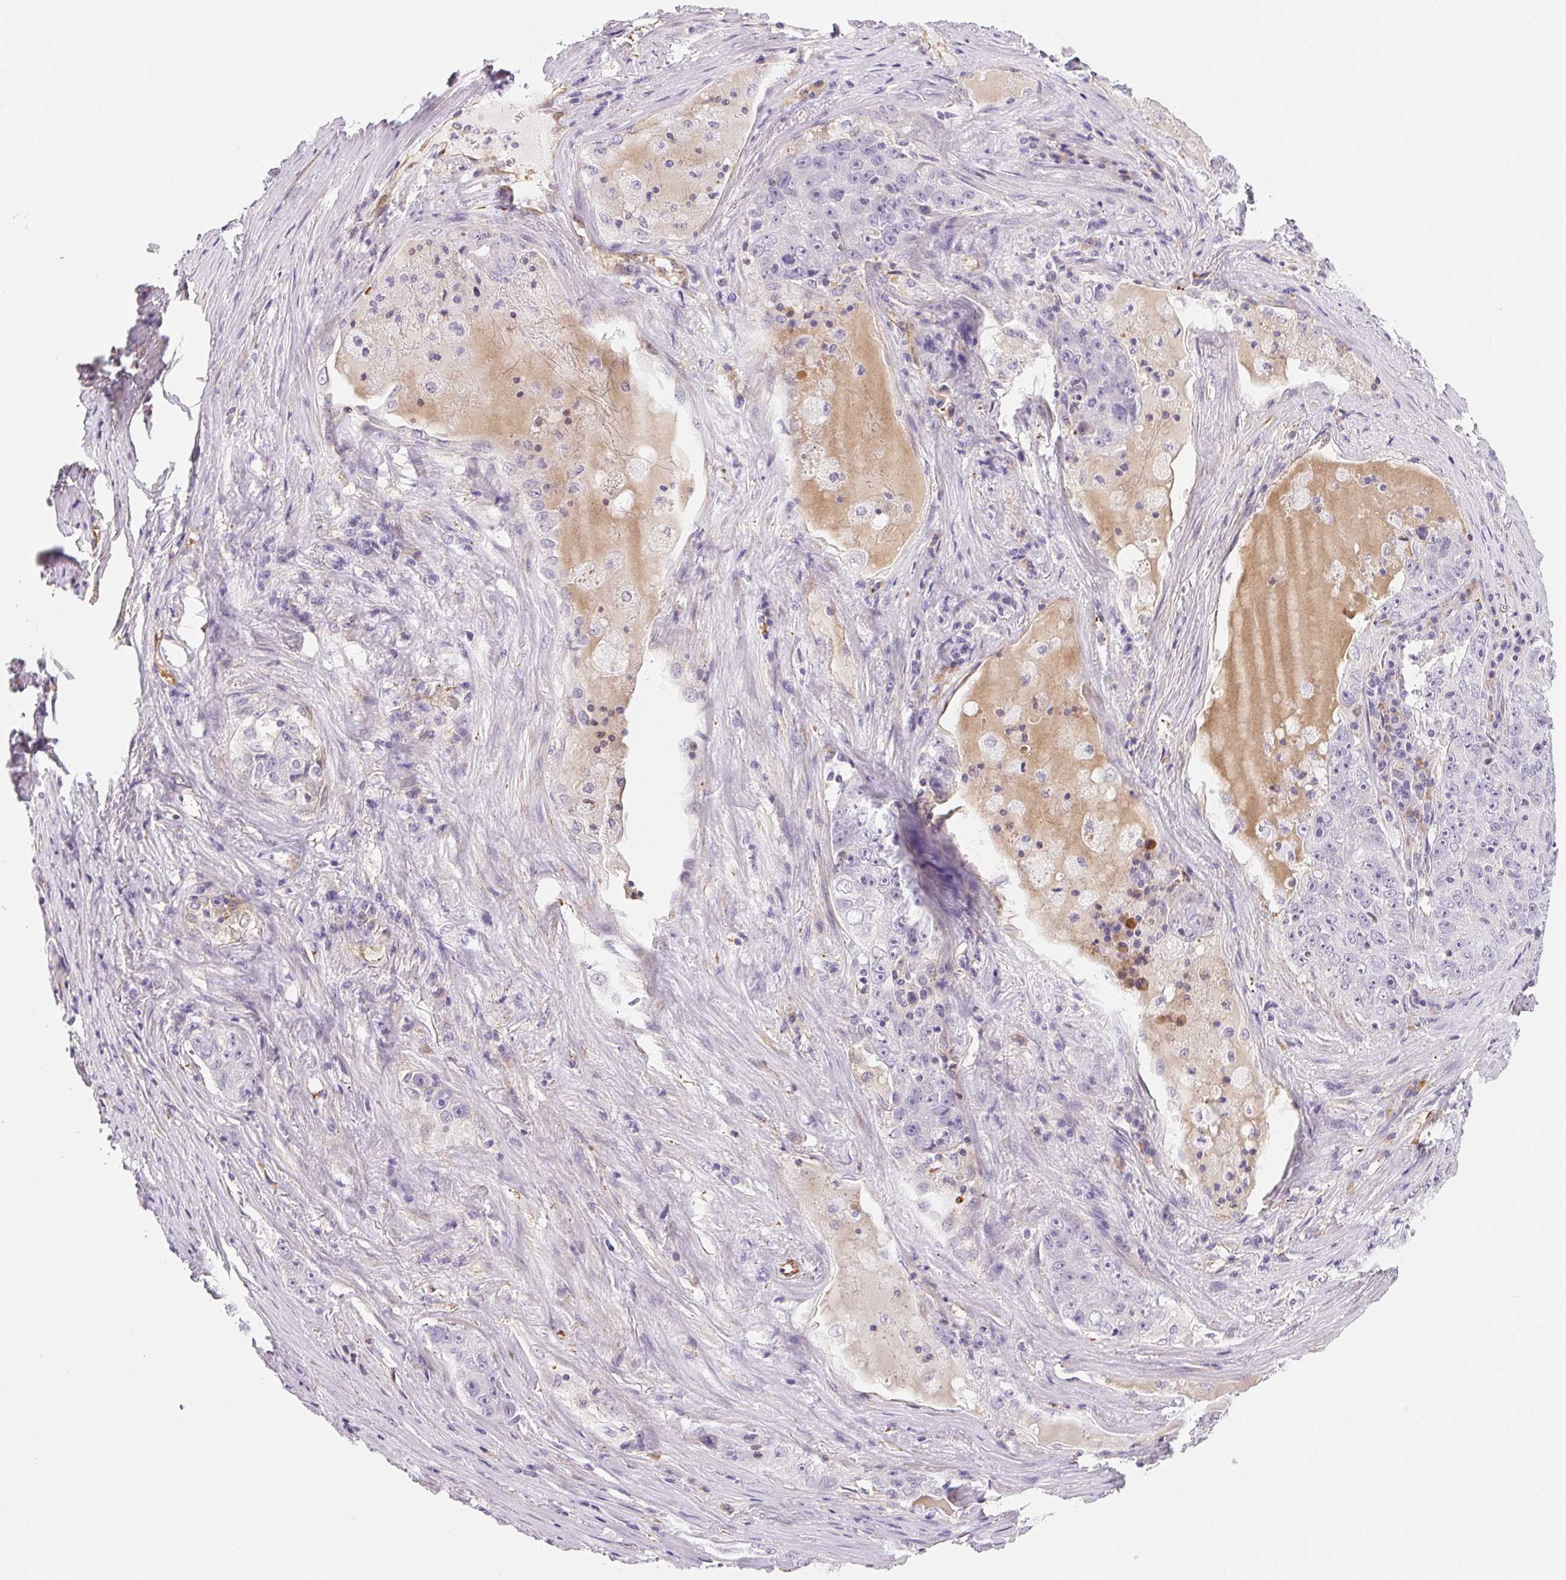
{"staining": {"intensity": "negative", "quantity": "none", "location": "none"}, "tissue": "lung cancer", "cell_type": "Tumor cells", "image_type": "cancer", "snomed": [{"axis": "morphology", "description": "Normal morphology"}, {"axis": "morphology", "description": "Adenocarcinoma, NOS"}, {"axis": "topography", "description": "Lymph node"}, {"axis": "topography", "description": "Lung"}], "caption": "Immunohistochemical staining of lung adenocarcinoma reveals no significant staining in tumor cells.", "gene": "ANKRD13B", "patient": {"sex": "female", "age": 57}}